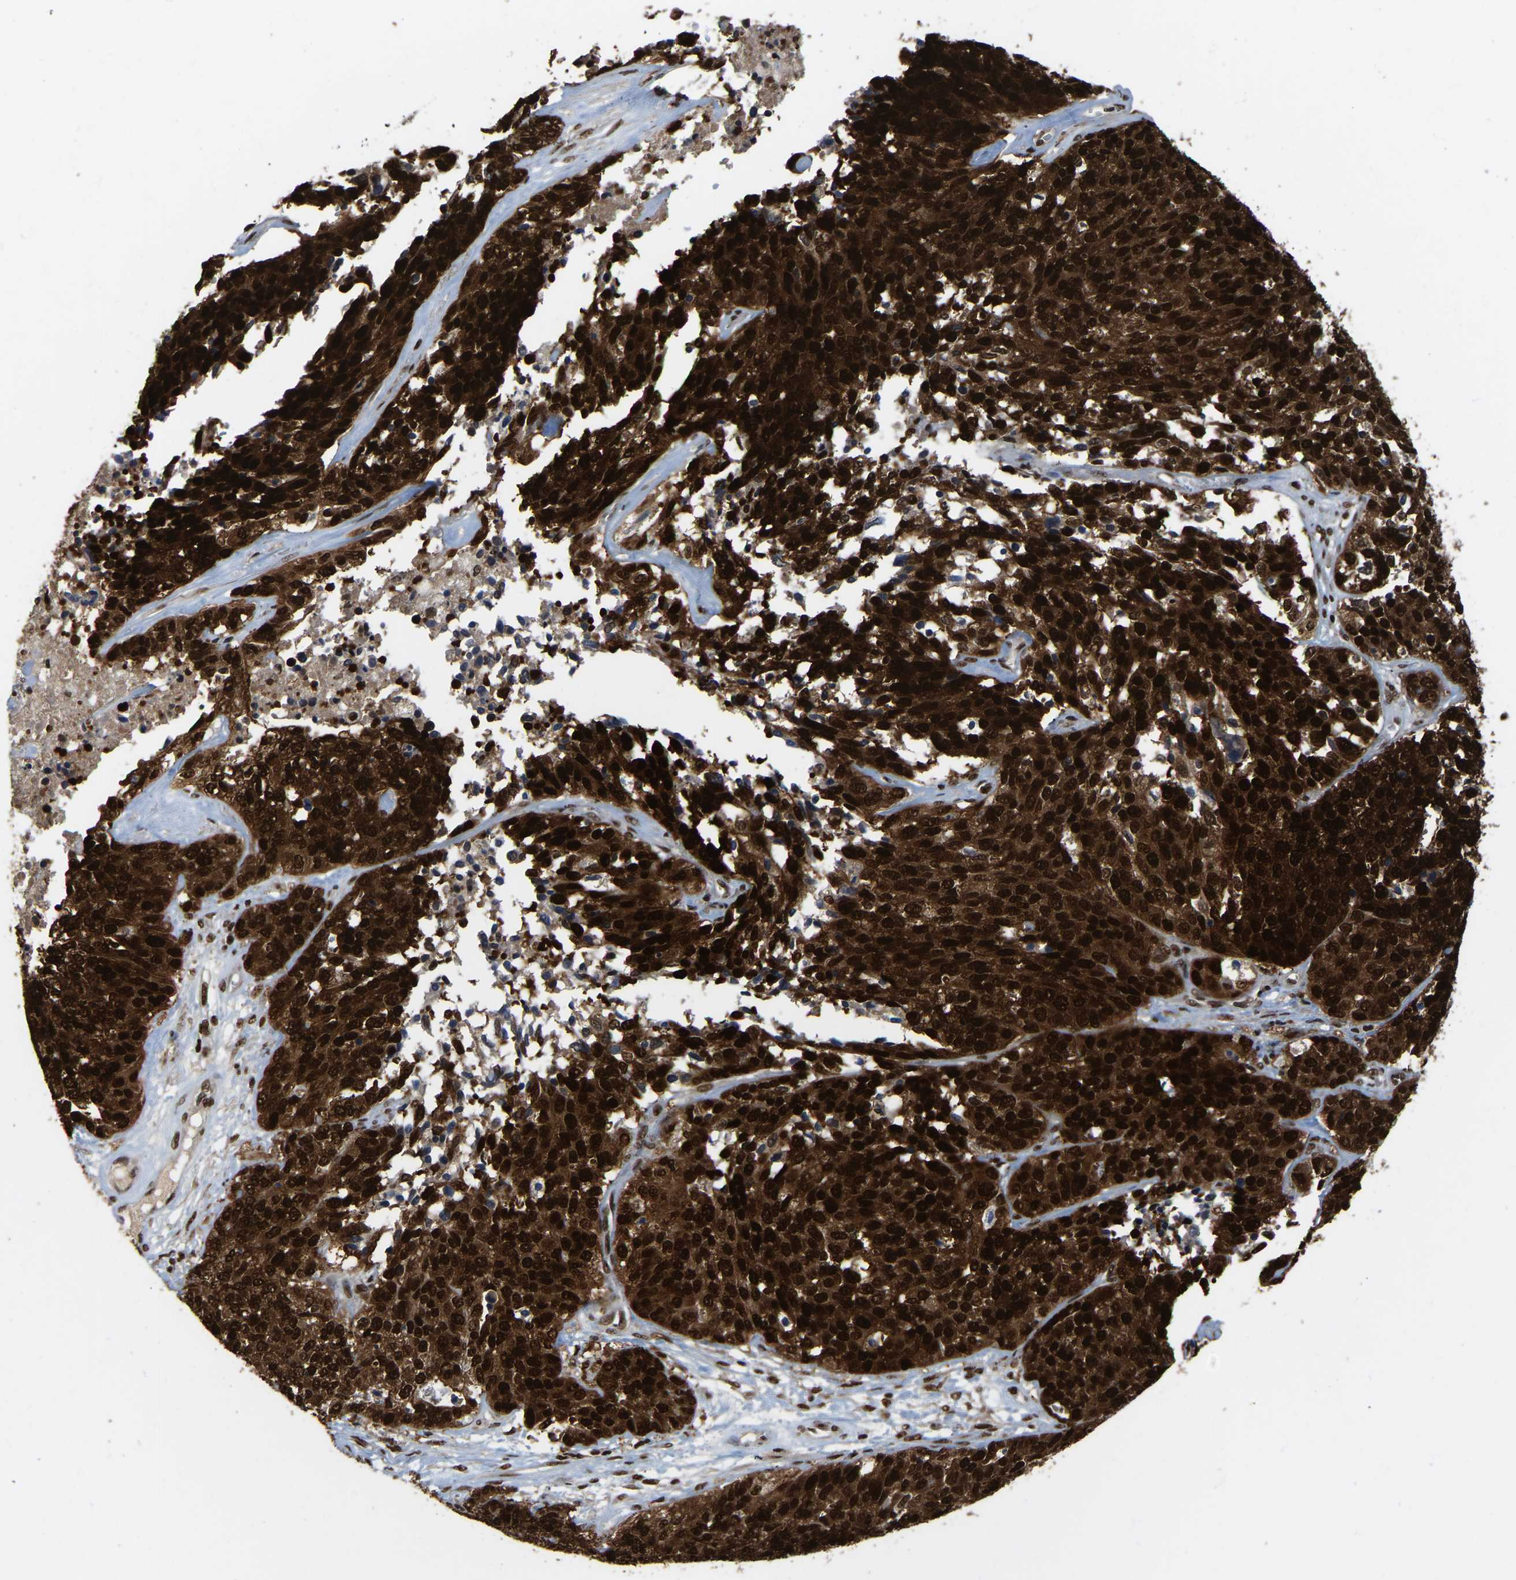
{"staining": {"intensity": "strong", "quantity": ">75%", "location": "cytoplasmic/membranous,nuclear"}, "tissue": "ovarian cancer", "cell_type": "Tumor cells", "image_type": "cancer", "snomed": [{"axis": "morphology", "description": "Cystadenocarcinoma, serous, NOS"}, {"axis": "topography", "description": "Ovary"}], "caption": "Human ovarian cancer stained with a brown dye displays strong cytoplasmic/membranous and nuclear positive positivity in about >75% of tumor cells.", "gene": "TBL1XR1", "patient": {"sex": "female", "age": 44}}